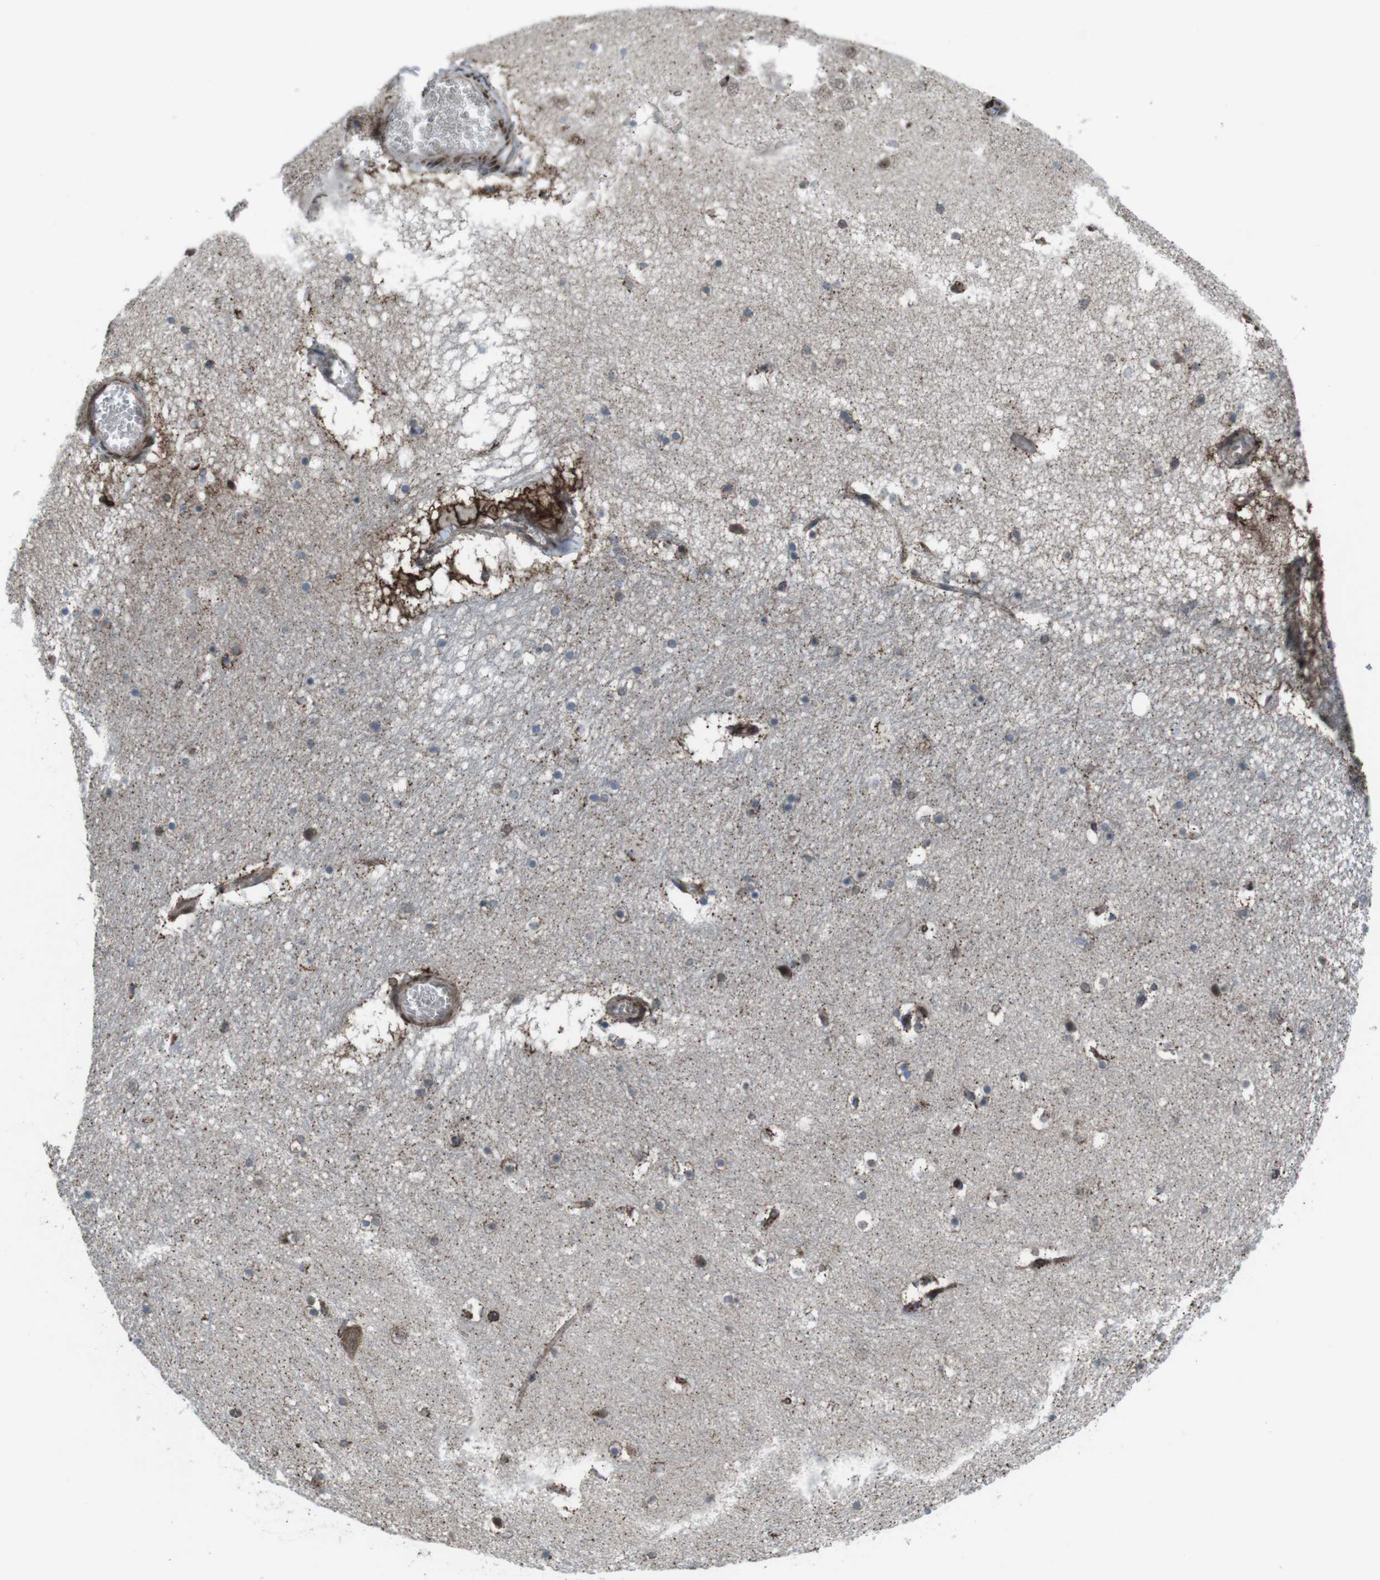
{"staining": {"intensity": "moderate", "quantity": "<25%", "location": "cytoplasmic/membranous"}, "tissue": "hippocampus", "cell_type": "Glial cells", "image_type": "normal", "snomed": [{"axis": "morphology", "description": "Normal tissue, NOS"}, {"axis": "topography", "description": "Hippocampus"}], "caption": "The image displays staining of normal hippocampus, revealing moderate cytoplasmic/membranous protein staining (brown color) within glial cells.", "gene": "GDF10", "patient": {"sex": "male", "age": 45}}